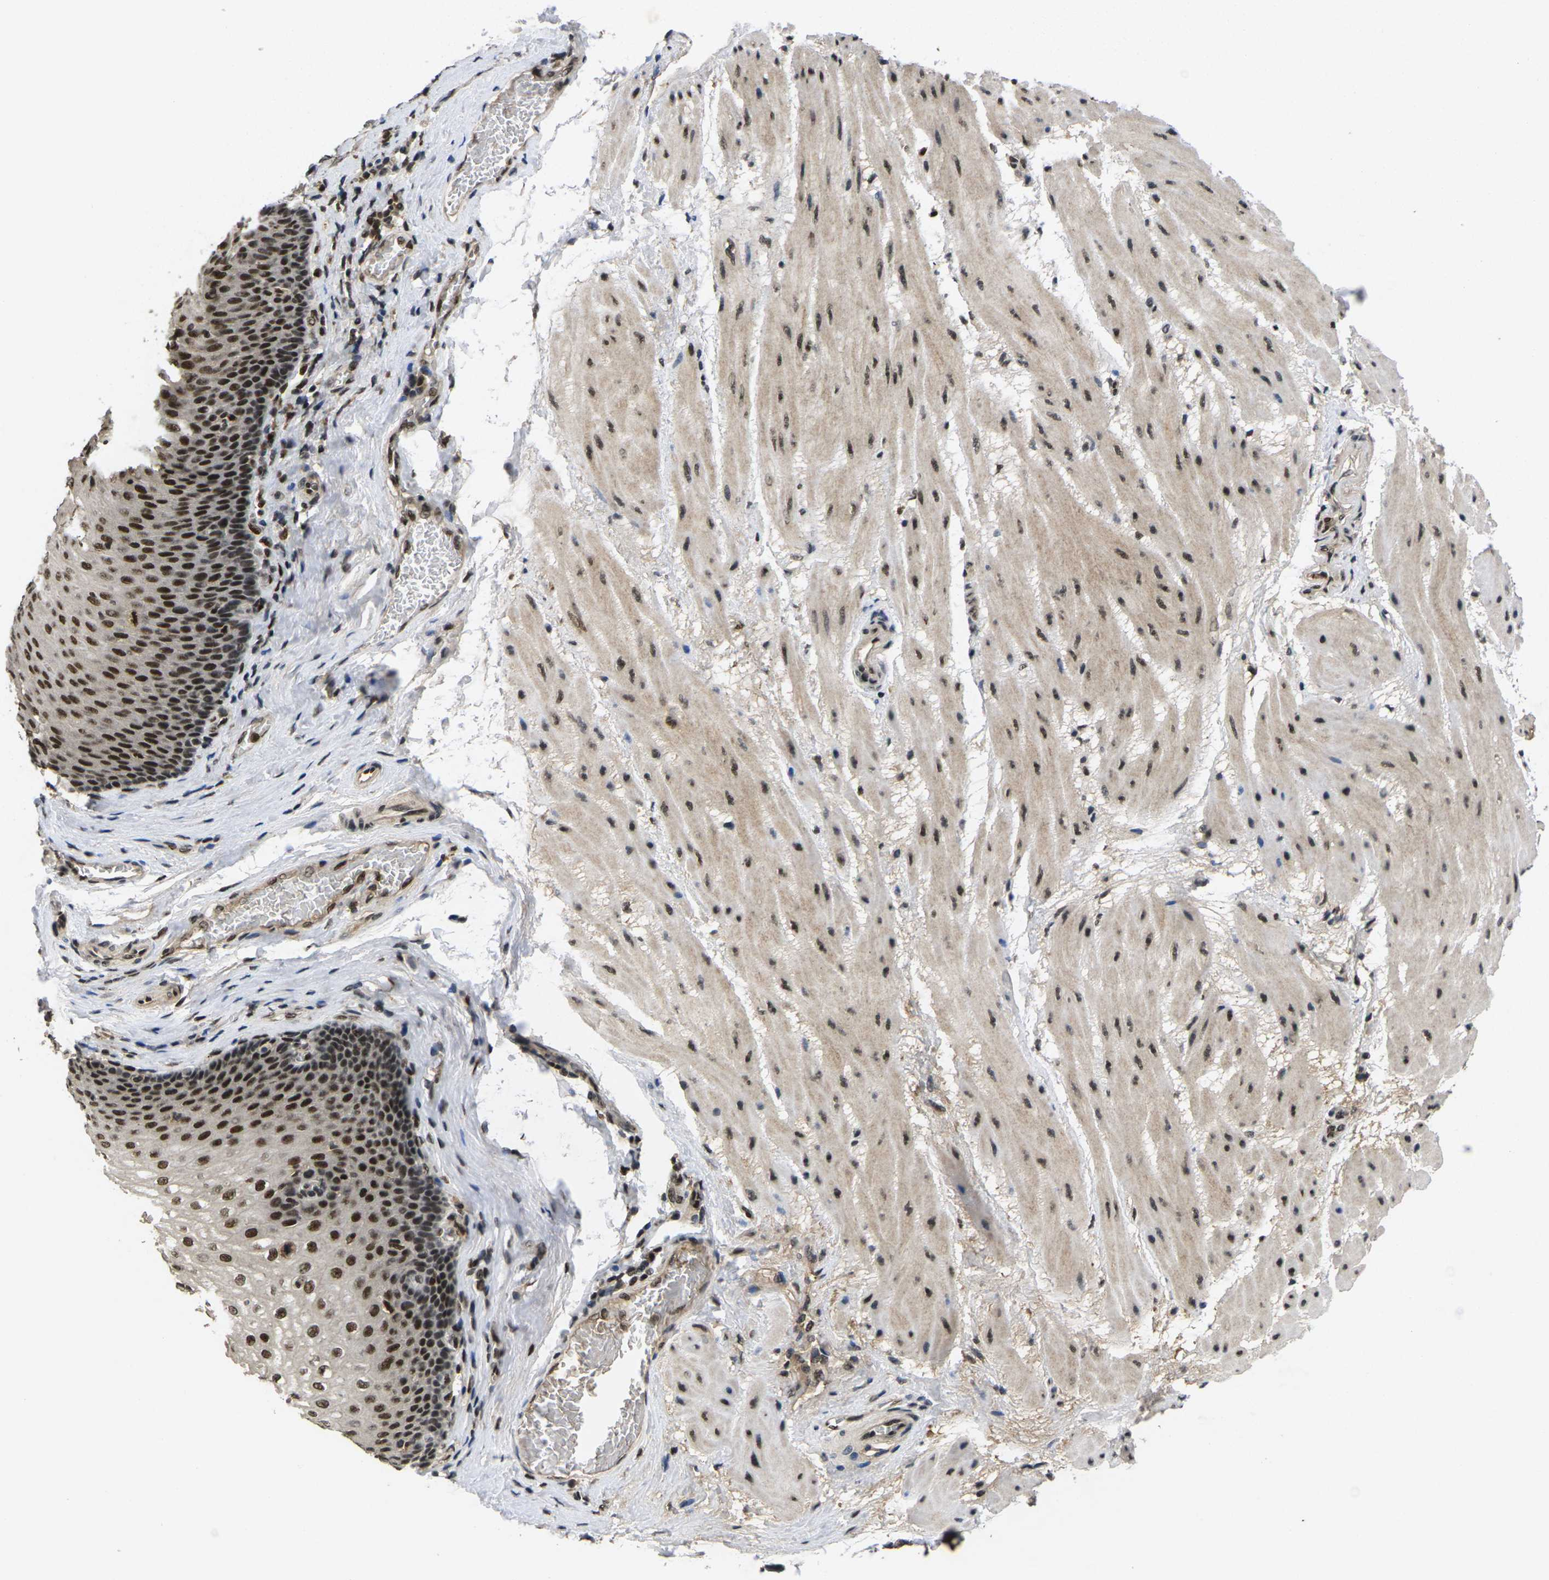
{"staining": {"intensity": "strong", "quantity": ">75%", "location": "nuclear"}, "tissue": "esophagus", "cell_type": "Squamous epithelial cells", "image_type": "normal", "snomed": [{"axis": "morphology", "description": "Normal tissue, NOS"}, {"axis": "topography", "description": "Esophagus"}], "caption": "Protein expression analysis of benign human esophagus reveals strong nuclear staining in approximately >75% of squamous epithelial cells. The staining was performed using DAB, with brown indicating positive protein expression. Nuclei are stained blue with hematoxylin.", "gene": "GTF2E1", "patient": {"sex": "male", "age": 48}}